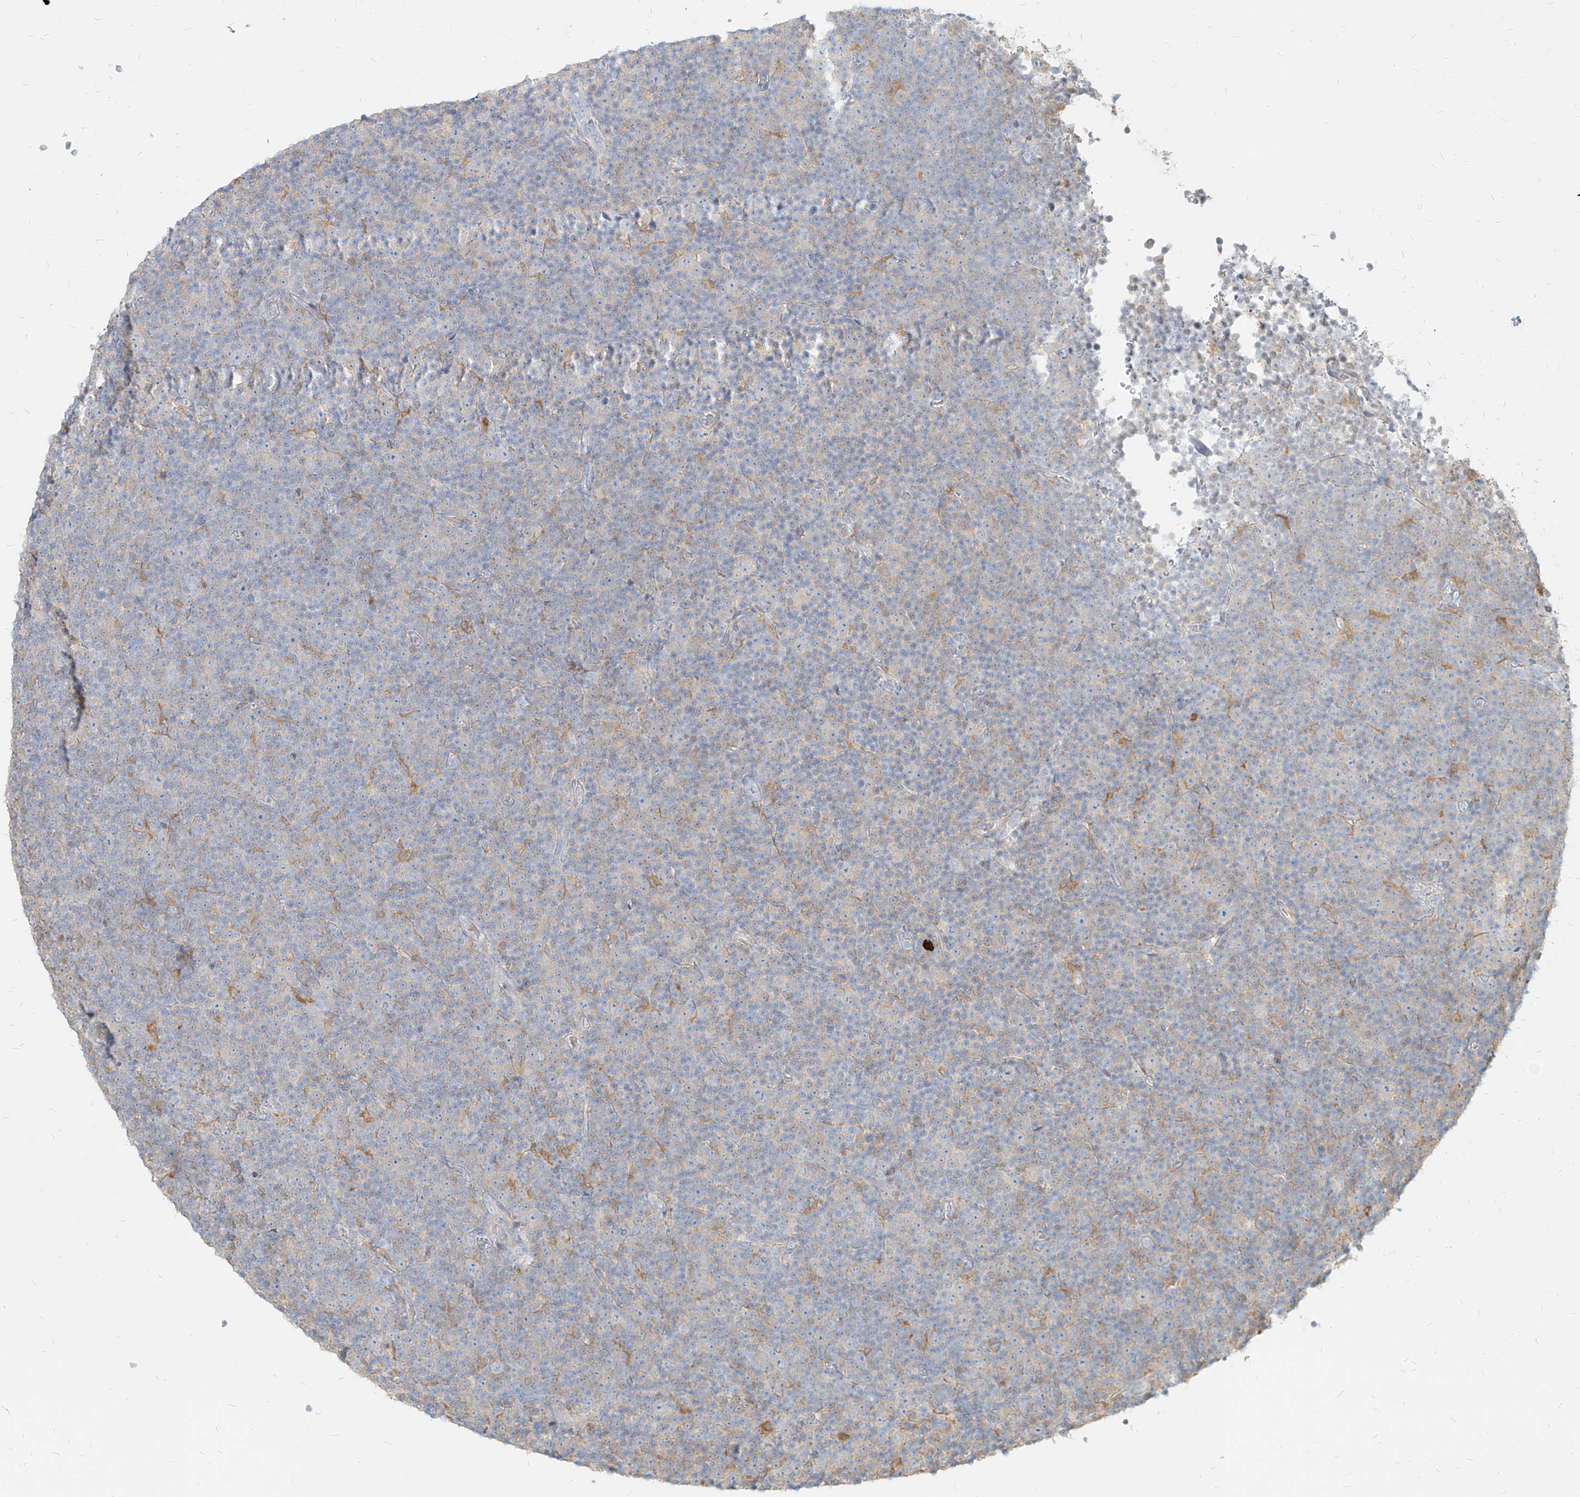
{"staining": {"intensity": "negative", "quantity": "none", "location": "none"}, "tissue": "lymphoma", "cell_type": "Tumor cells", "image_type": "cancer", "snomed": [{"axis": "morphology", "description": "Malignant lymphoma, non-Hodgkin's type, Low grade"}, {"axis": "topography", "description": "Lymph node"}], "caption": "IHC histopathology image of neoplastic tissue: malignant lymphoma, non-Hodgkin's type (low-grade) stained with DAB shows no significant protein staining in tumor cells.", "gene": "PGD", "patient": {"sex": "female", "age": 67}}